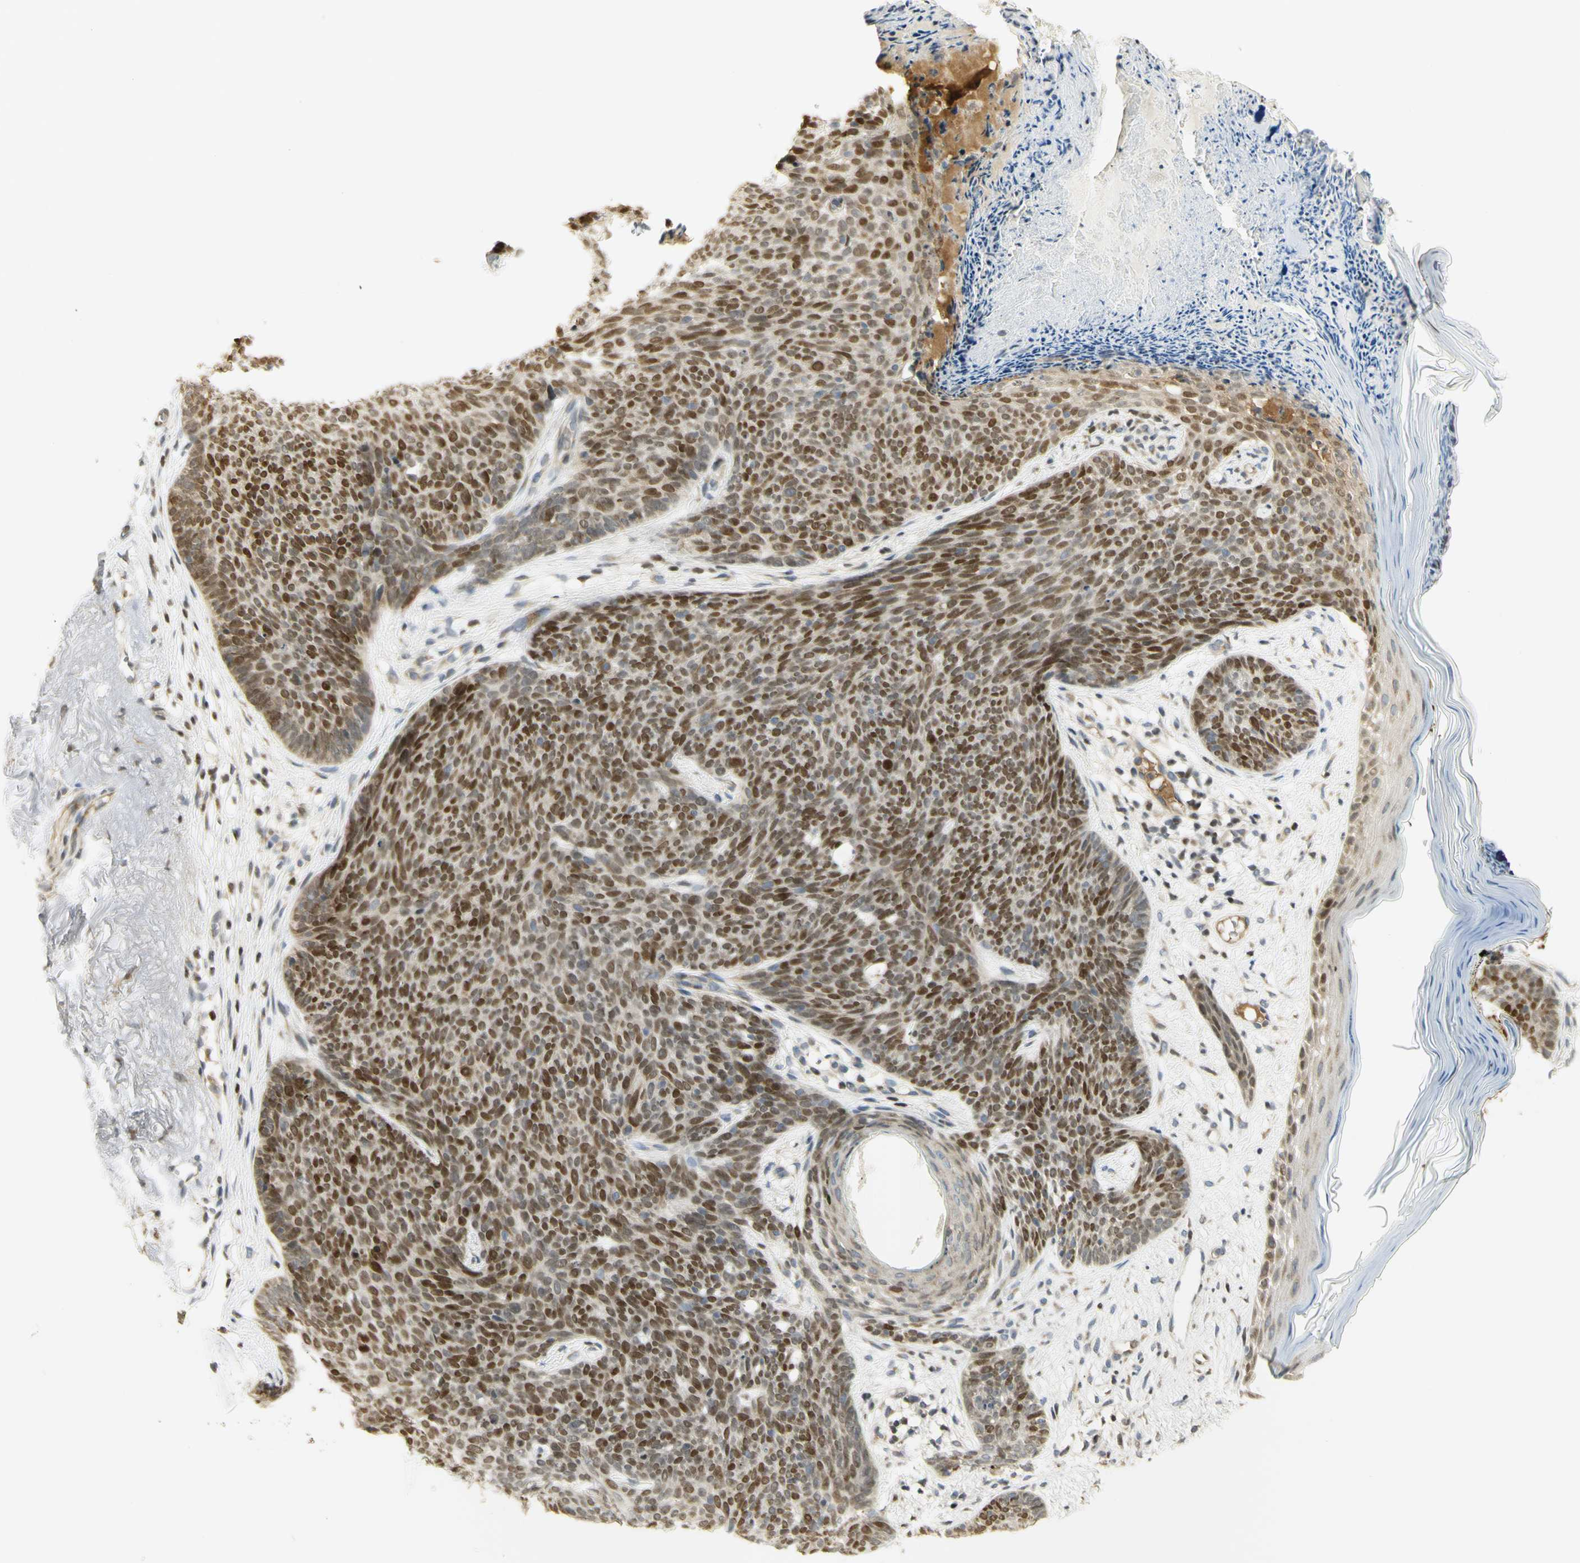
{"staining": {"intensity": "moderate", "quantity": ">75%", "location": "nuclear"}, "tissue": "skin cancer", "cell_type": "Tumor cells", "image_type": "cancer", "snomed": [{"axis": "morphology", "description": "Normal tissue, NOS"}, {"axis": "morphology", "description": "Basal cell carcinoma"}, {"axis": "topography", "description": "Skin"}], "caption": "Tumor cells show medium levels of moderate nuclear staining in about >75% of cells in human skin basal cell carcinoma.", "gene": "KIF11", "patient": {"sex": "female", "age": 70}}